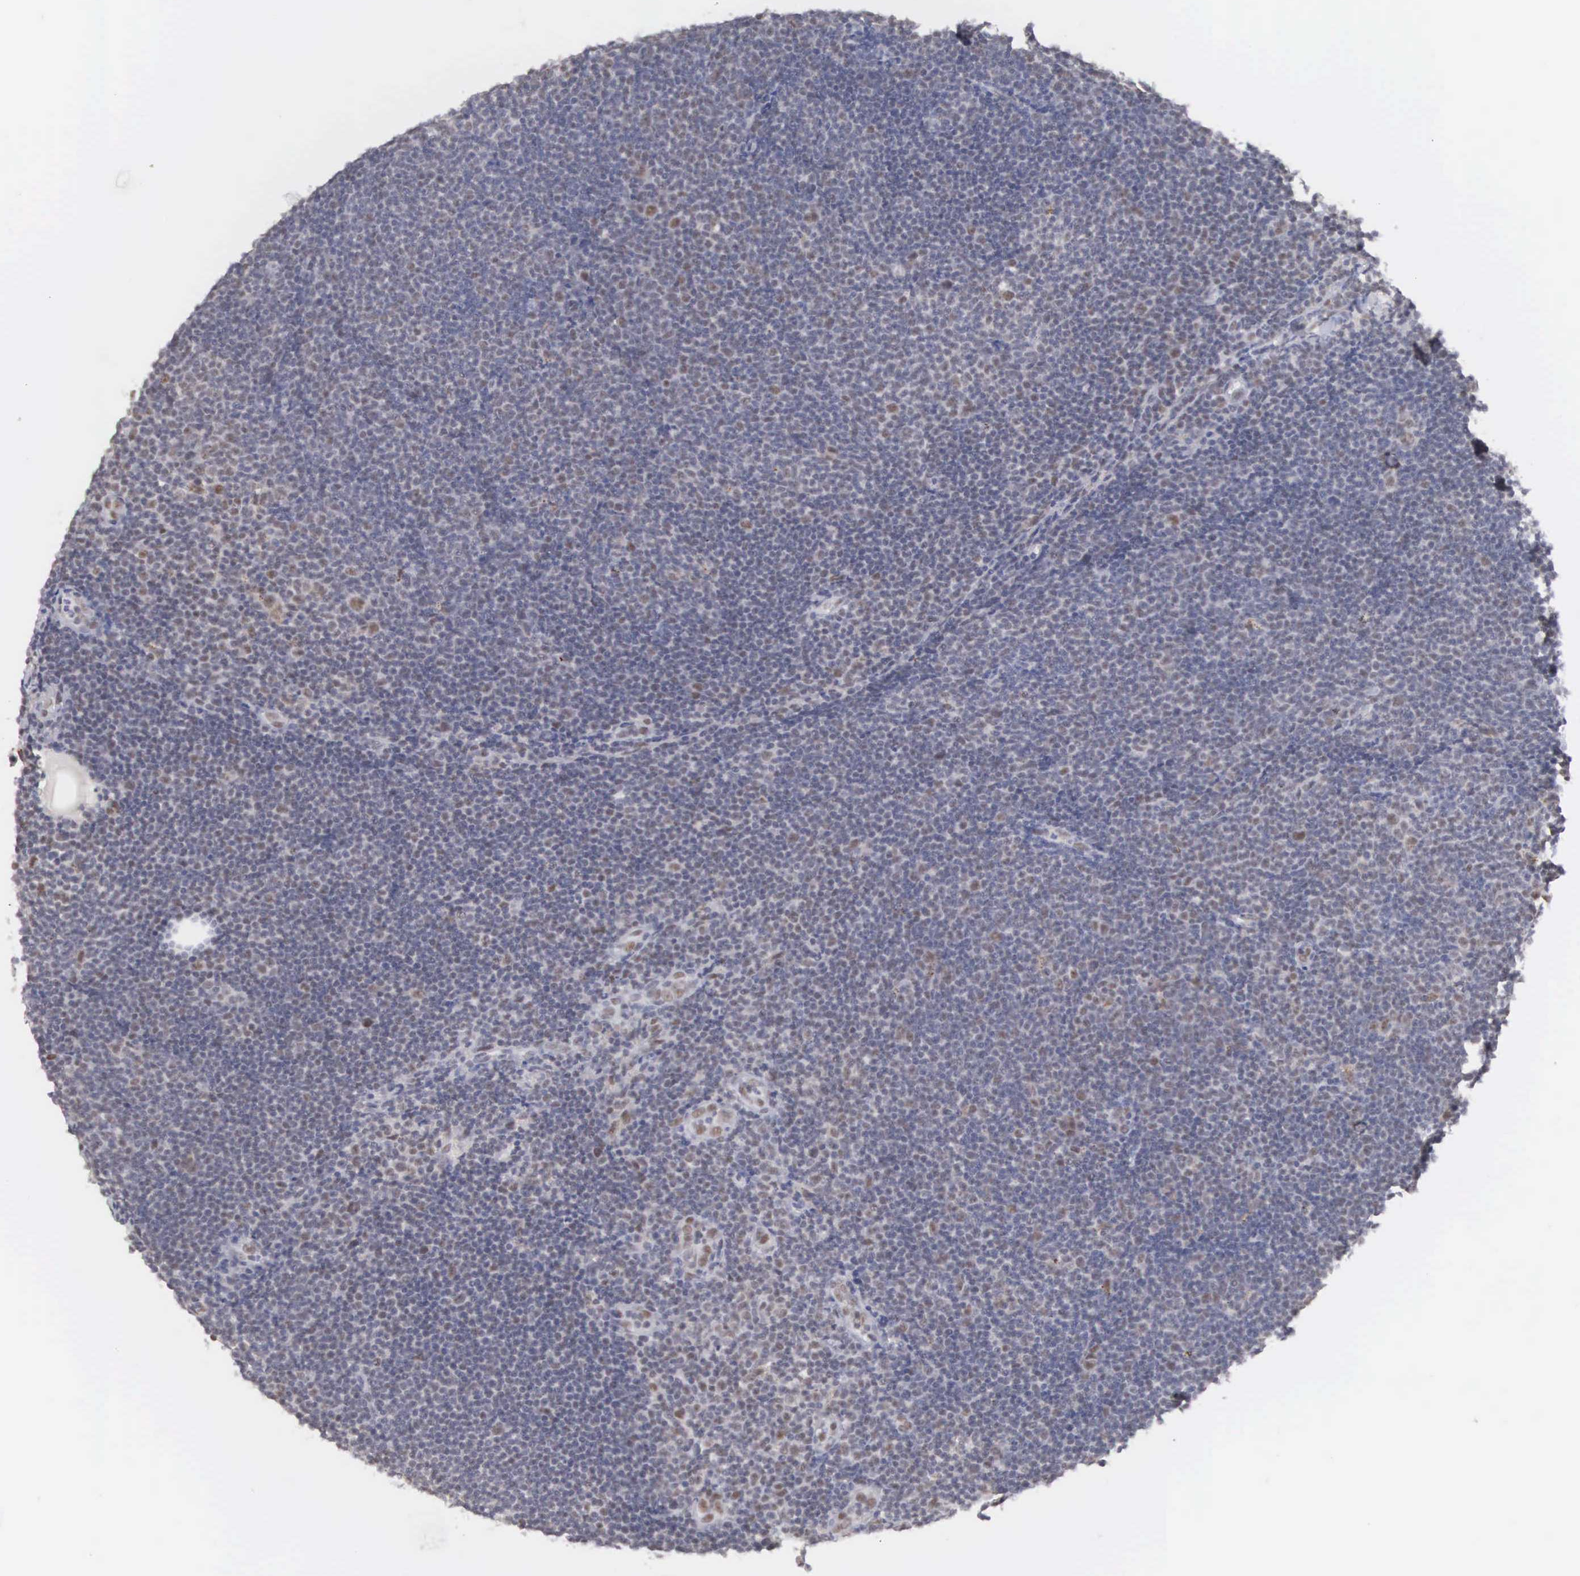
{"staining": {"intensity": "moderate", "quantity": "25%-75%", "location": "nuclear"}, "tissue": "lymphoma", "cell_type": "Tumor cells", "image_type": "cancer", "snomed": [{"axis": "morphology", "description": "Malignant lymphoma, non-Hodgkin's type, Low grade"}, {"axis": "topography", "description": "Lymph node"}], "caption": "Malignant lymphoma, non-Hodgkin's type (low-grade) stained with a protein marker demonstrates moderate staining in tumor cells.", "gene": "MNAT1", "patient": {"sex": "male", "age": 49}}